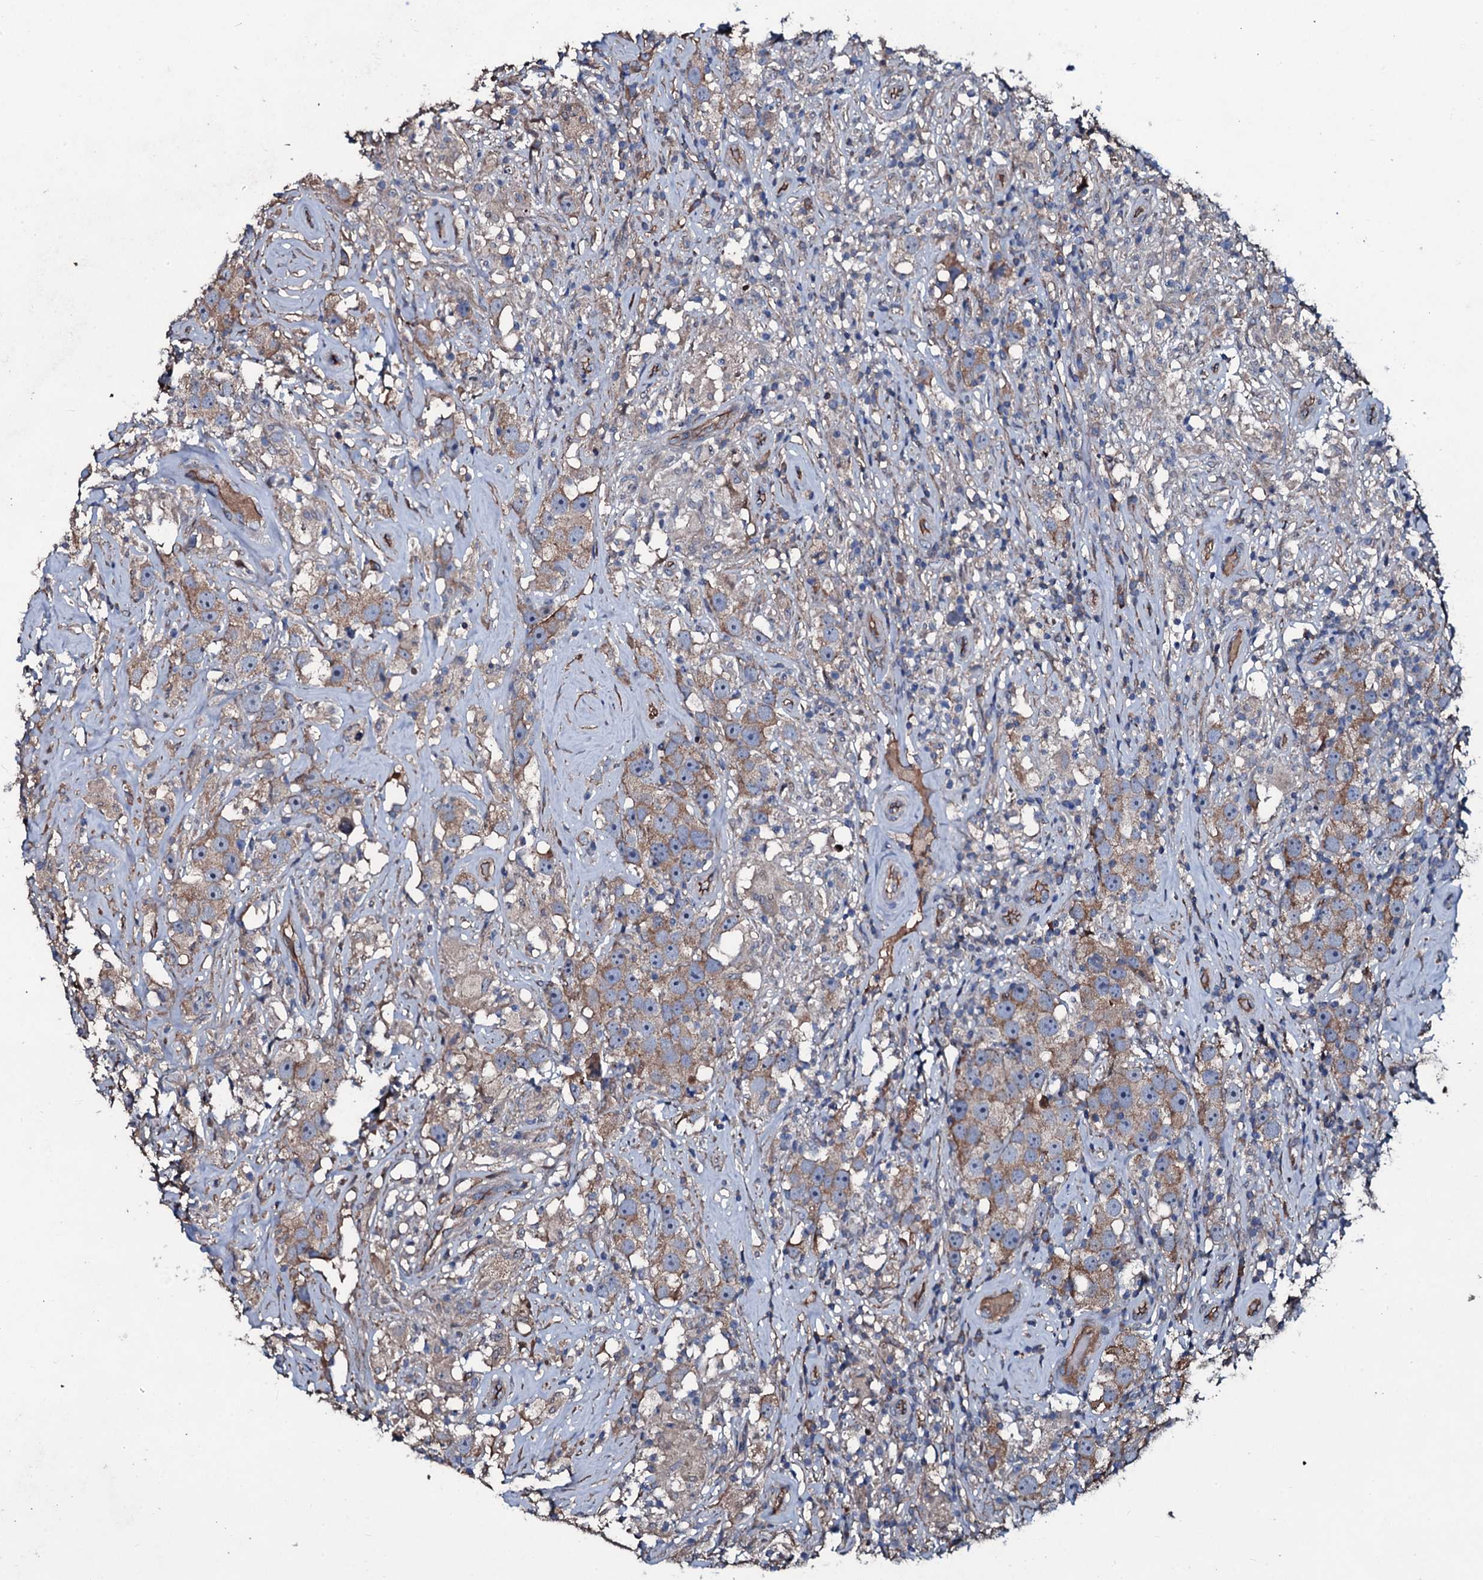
{"staining": {"intensity": "moderate", "quantity": ">75%", "location": "cytoplasmic/membranous"}, "tissue": "testis cancer", "cell_type": "Tumor cells", "image_type": "cancer", "snomed": [{"axis": "morphology", "description": "Seminoma, NOS"}, {"axis": "topography", "description": "Testis"}], "caption": "Seminoma (testis) tissue demonstrates moderate cytoplasmic/membranous expression in about >75% of tumor cells The protein of interest is shown in brown color, while the nuclei are stained blue.", "gene": "DMAC2", "patient": {"sex": "male", "age": 49}}